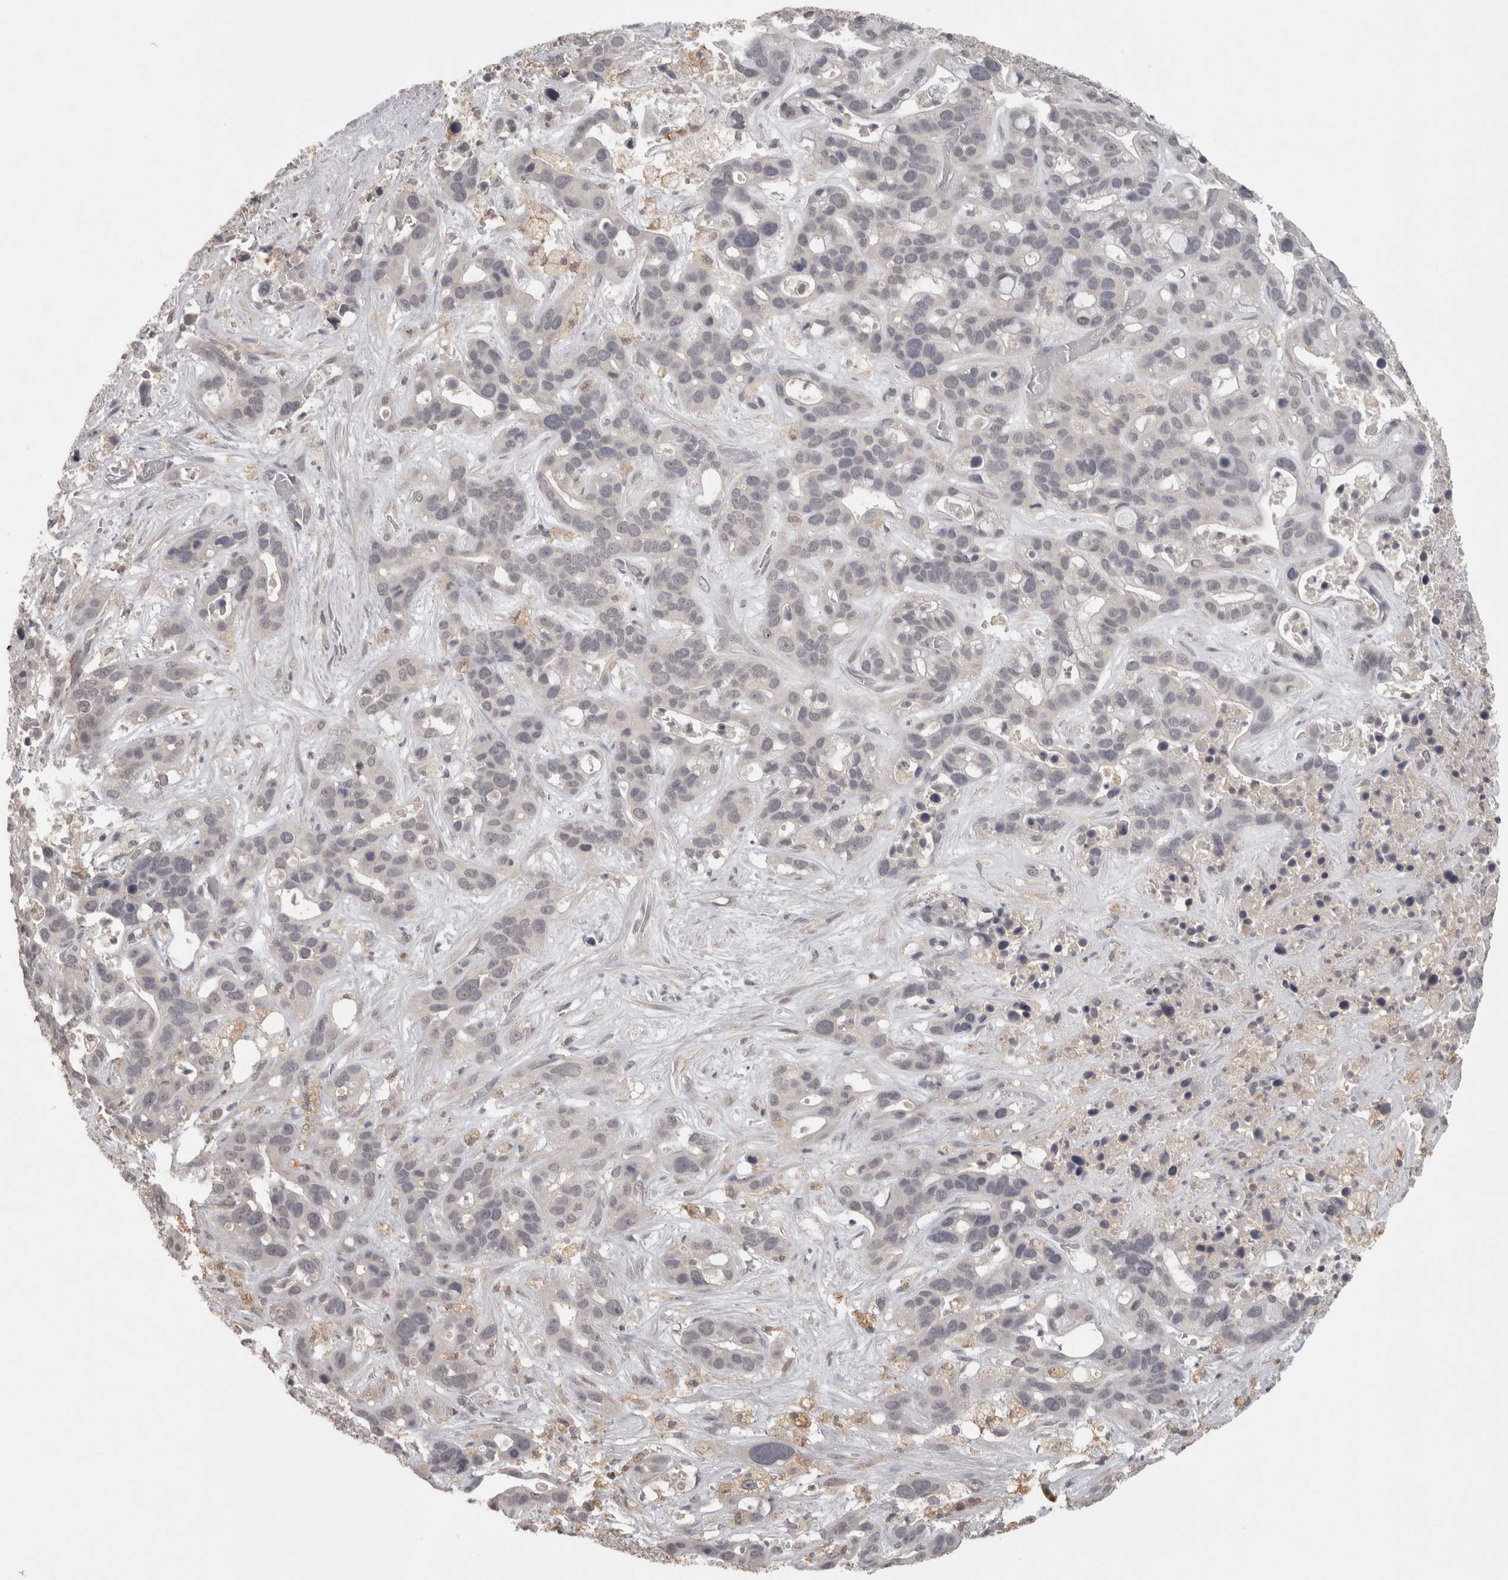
{"staining": {"intensity": "negative", "quantity": "none", "location": "none"}, "tissue": "liver cancer", "cell_type": "Tumor cells", "image_type": "cancer", "snomed": [{"axis": "morphology", "description": "Cholangiocarcinoma"}, {"axis": "topography", "description": "Liver"}], "caption": "Tumor cells are negative for brown protein staining in liver cancer (cholangiocarcinoma).", "gene": "HAVCR2", "patient": {"sex": "female", "age": 65}}